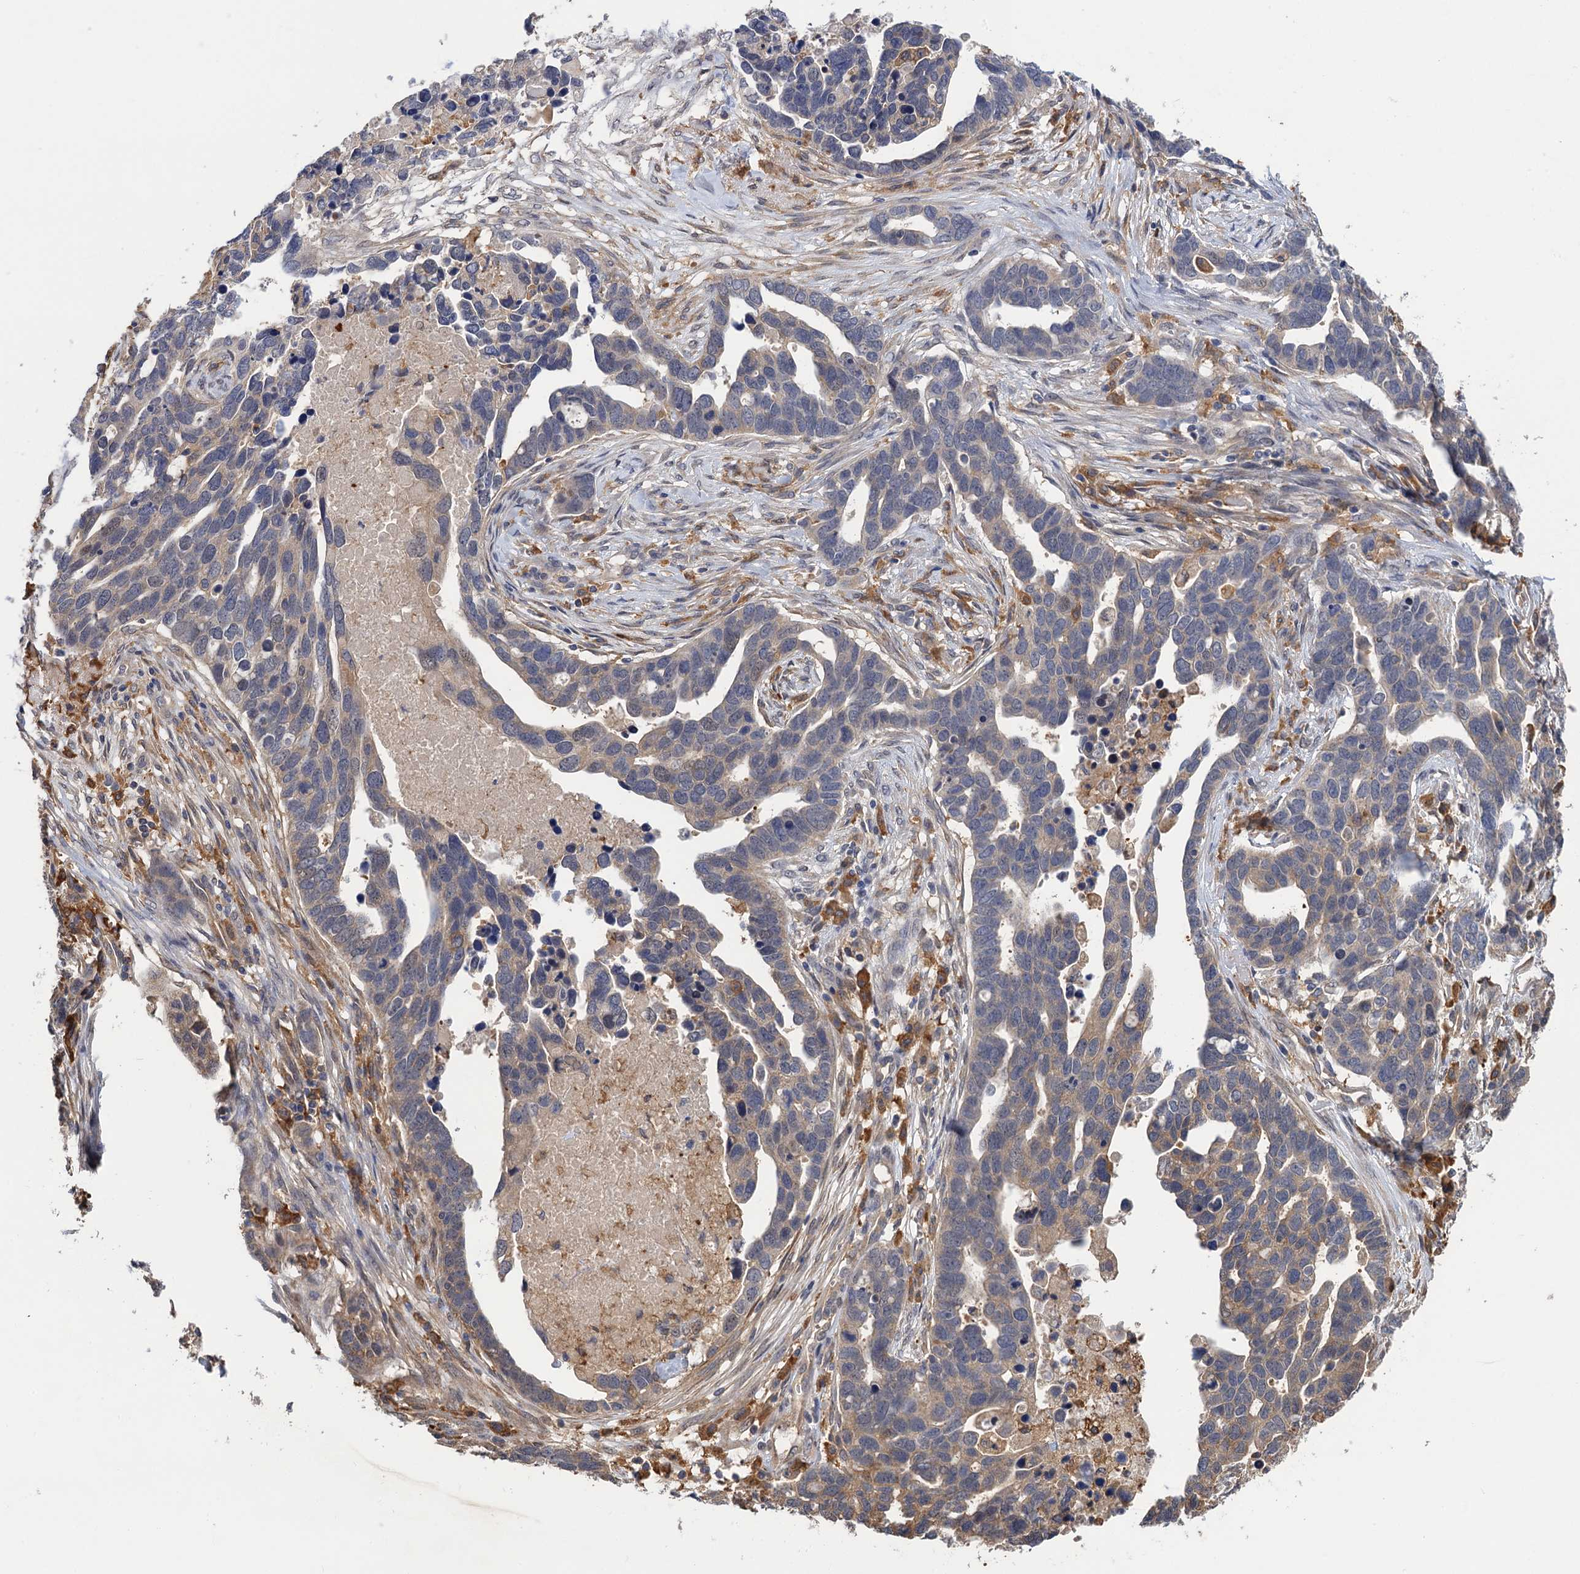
{"staining": {"intensity": "weak", "quantity": "25%-75%", "location": "cytoplasmic/membranous"}, "tissue": "ovarian cancer", "cell_type": "Tumor cells", "image_type": "cancer", "snomed": [{"axis": "morphology", "description": "Cystadenocarcinoma, serous, NOS"}, {"axis": "topography", "description": "Ovary"}], "caption": "Immunohistochemical staining of ovarian cancer displays weak cytoplasmic/membranous protein expression in approximately 25%-75% of tumor cells. (IHC, brightfield microscopy, high magnification).", "gene": "NEK8", "patient": {"sex": "female", "age": 54}}